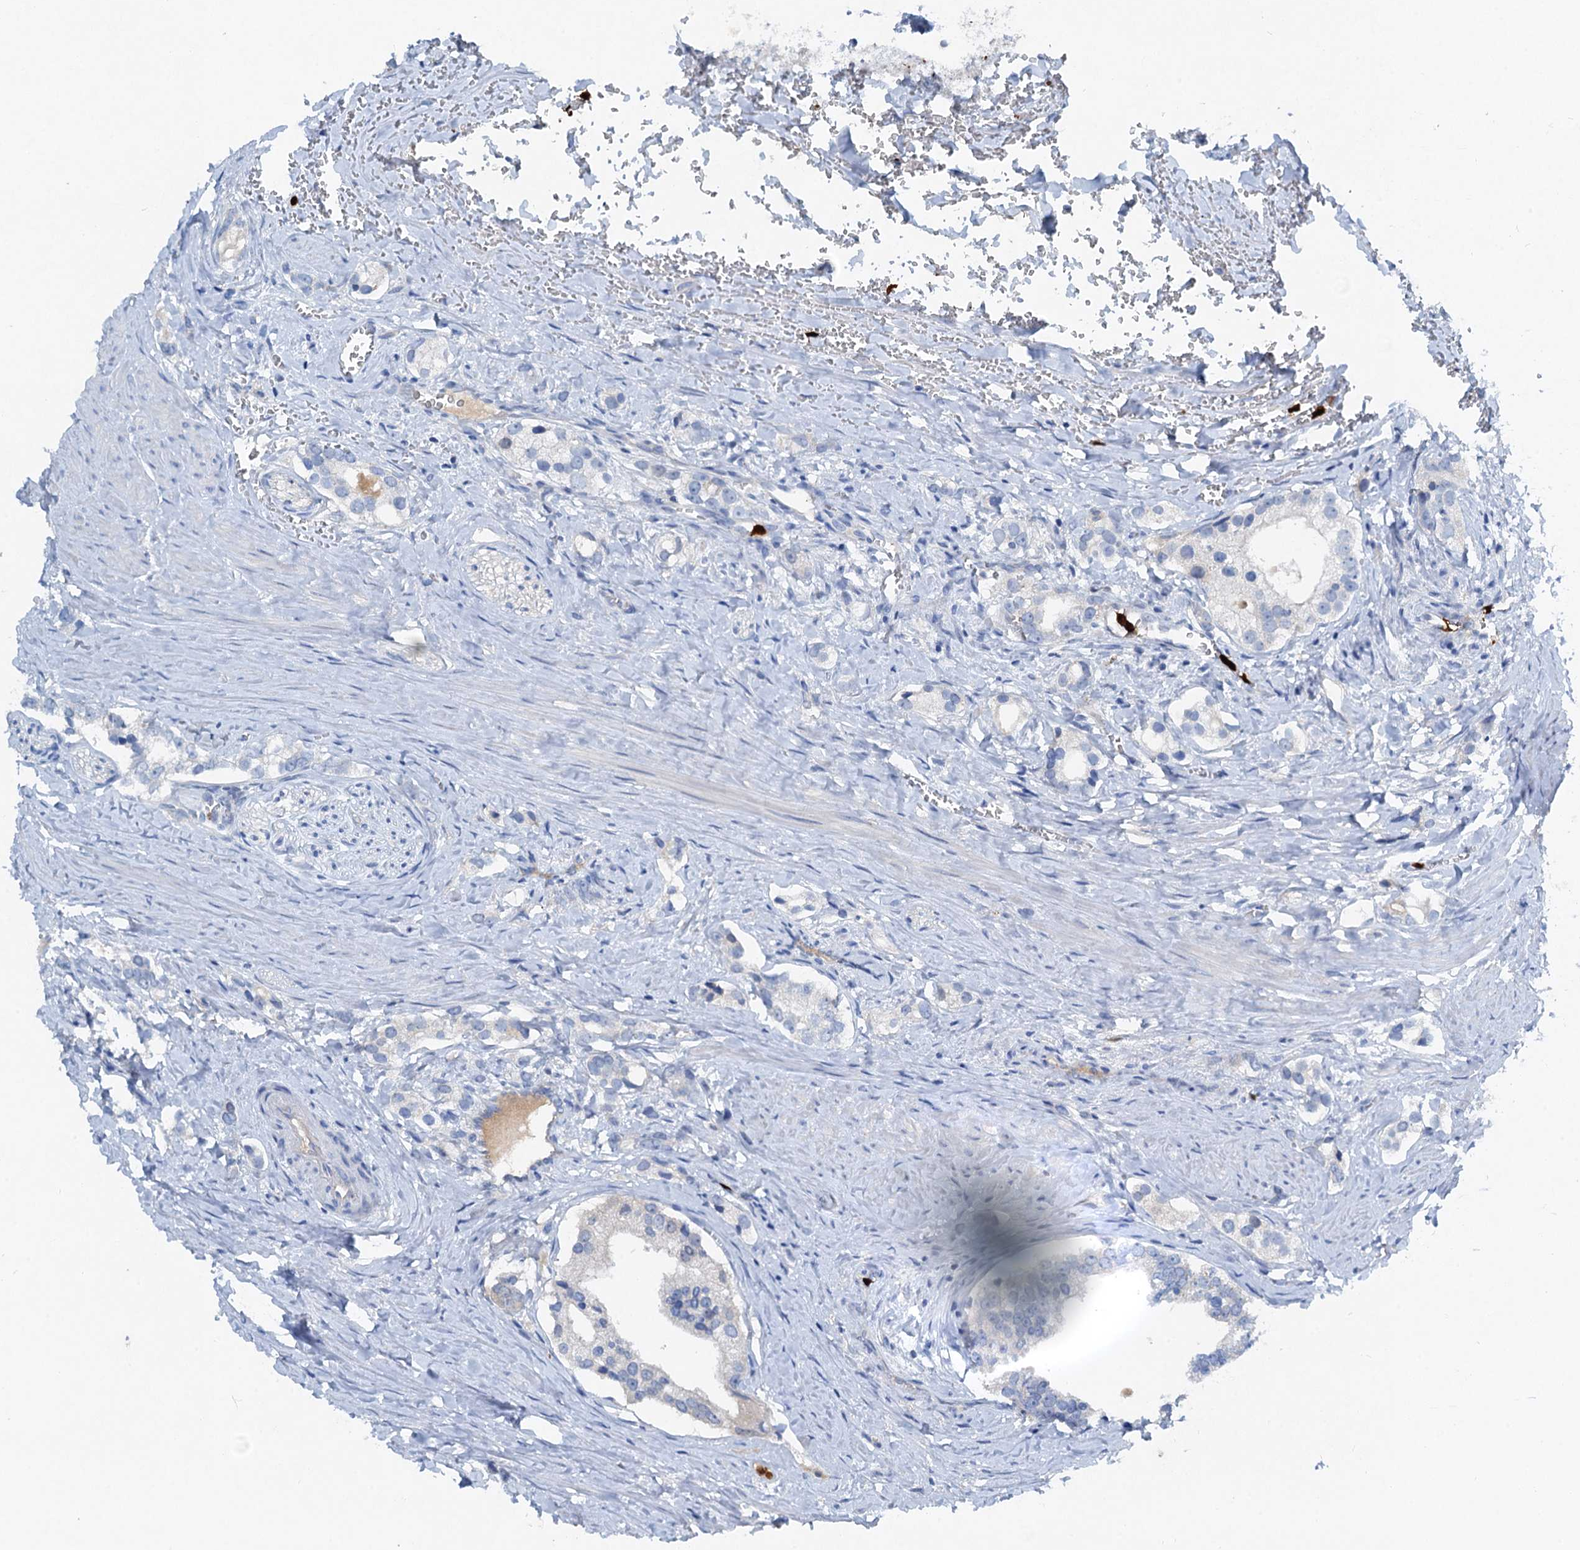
{"staining": {"intensity": "negative", "quantity": "none", "location": "none"}, "tissue": "prostate cancer", "cell_type": "Tumor cells", "image_type": "cancer", "snomed": [{"axis": "morphology", "description": "Adenocarcinoma, High grade"}, {"axis": "topography", "description": "Prostate"}], "caption": "This is an immunohistochemistry image of high-grade adenocarcinoma (prostate). There is no positivity in tumor cells.", "gene": "OTOA", "patient": {"sex": "male", "age": 66}}